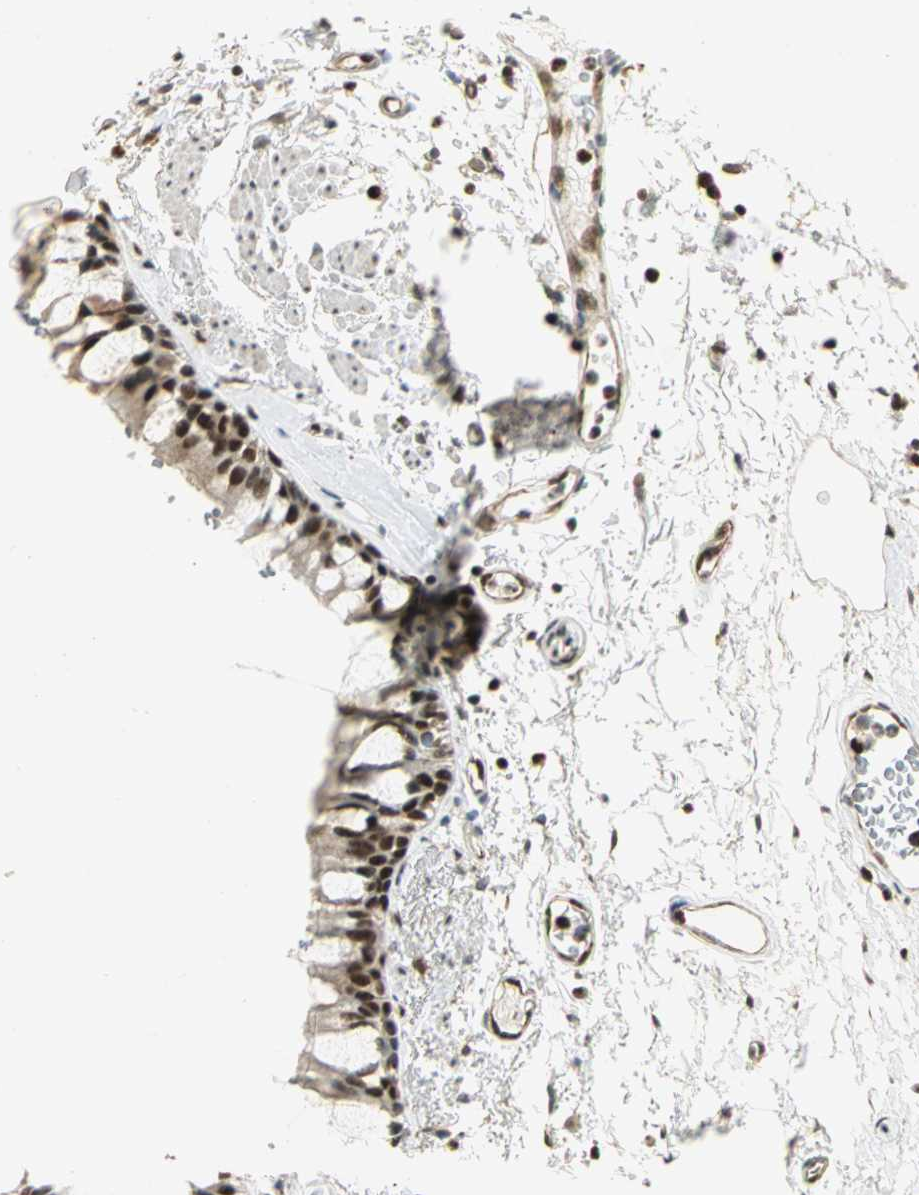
{"staining": {"intensity": "strong", "quantity": ">75%", "location": "nuclear"}, "tissue": "bronchus", "cell_type": "Respiratory epithelial cells", "image_type": "normal", "snomed": [{"axis": "morphology", "description": "Normal tissue, NOS"}, {"axis": "topography", "description": "Bronchus"}], "caption": "Unremarkable bronchus was stained to show a protein in brown. There is high levels of strong nuclear positivity in about >75% of respiratory epithelial cells.", "gene": "ELF1", "patient": {"sex": "female", "age": 73}}